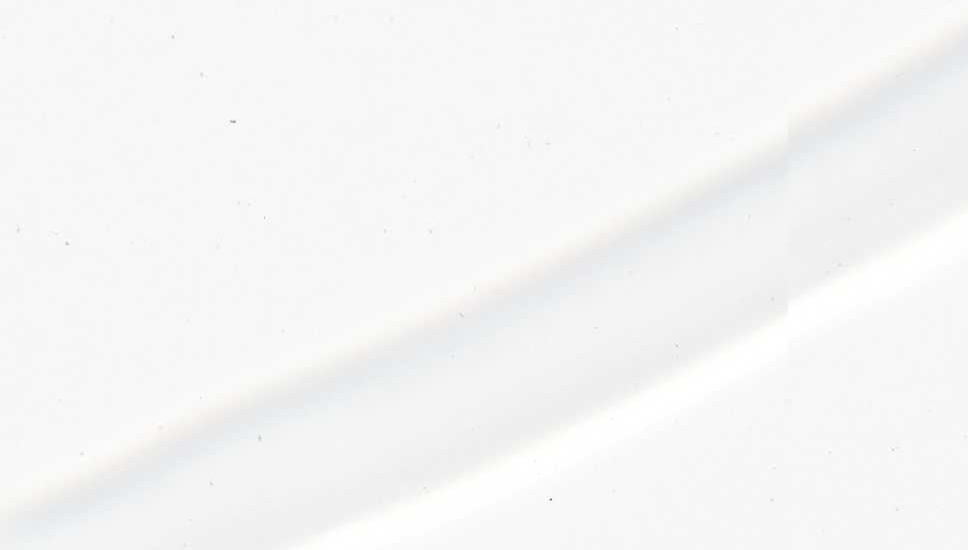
{"staining": {"intensity": "strong", "quantity": ">75%", "location": "cytoplasmic/membranous,nuclear"}, "tissue": "vagina", "cell_type": "Squamous epithelial cells", "image_type": "normal", "snomed": [{"axis": "morphology", "description": "Normal tissue, NOS"}, {"axis": "topography", "description": "Vagina"}], "caption": "Immunohistochemical staining of benign vagina displays >75% levels of strong cytoplasmic/membranous,nuclear protein staining in approximately >75% of squamous epithelial cells. The protein is stained brown, and the nuclei are stained in blue (DAB IHC with brightfield microscopy, high magnification).", "gene": "UBR2", "patient": {"sex": "female", "age": 32}}